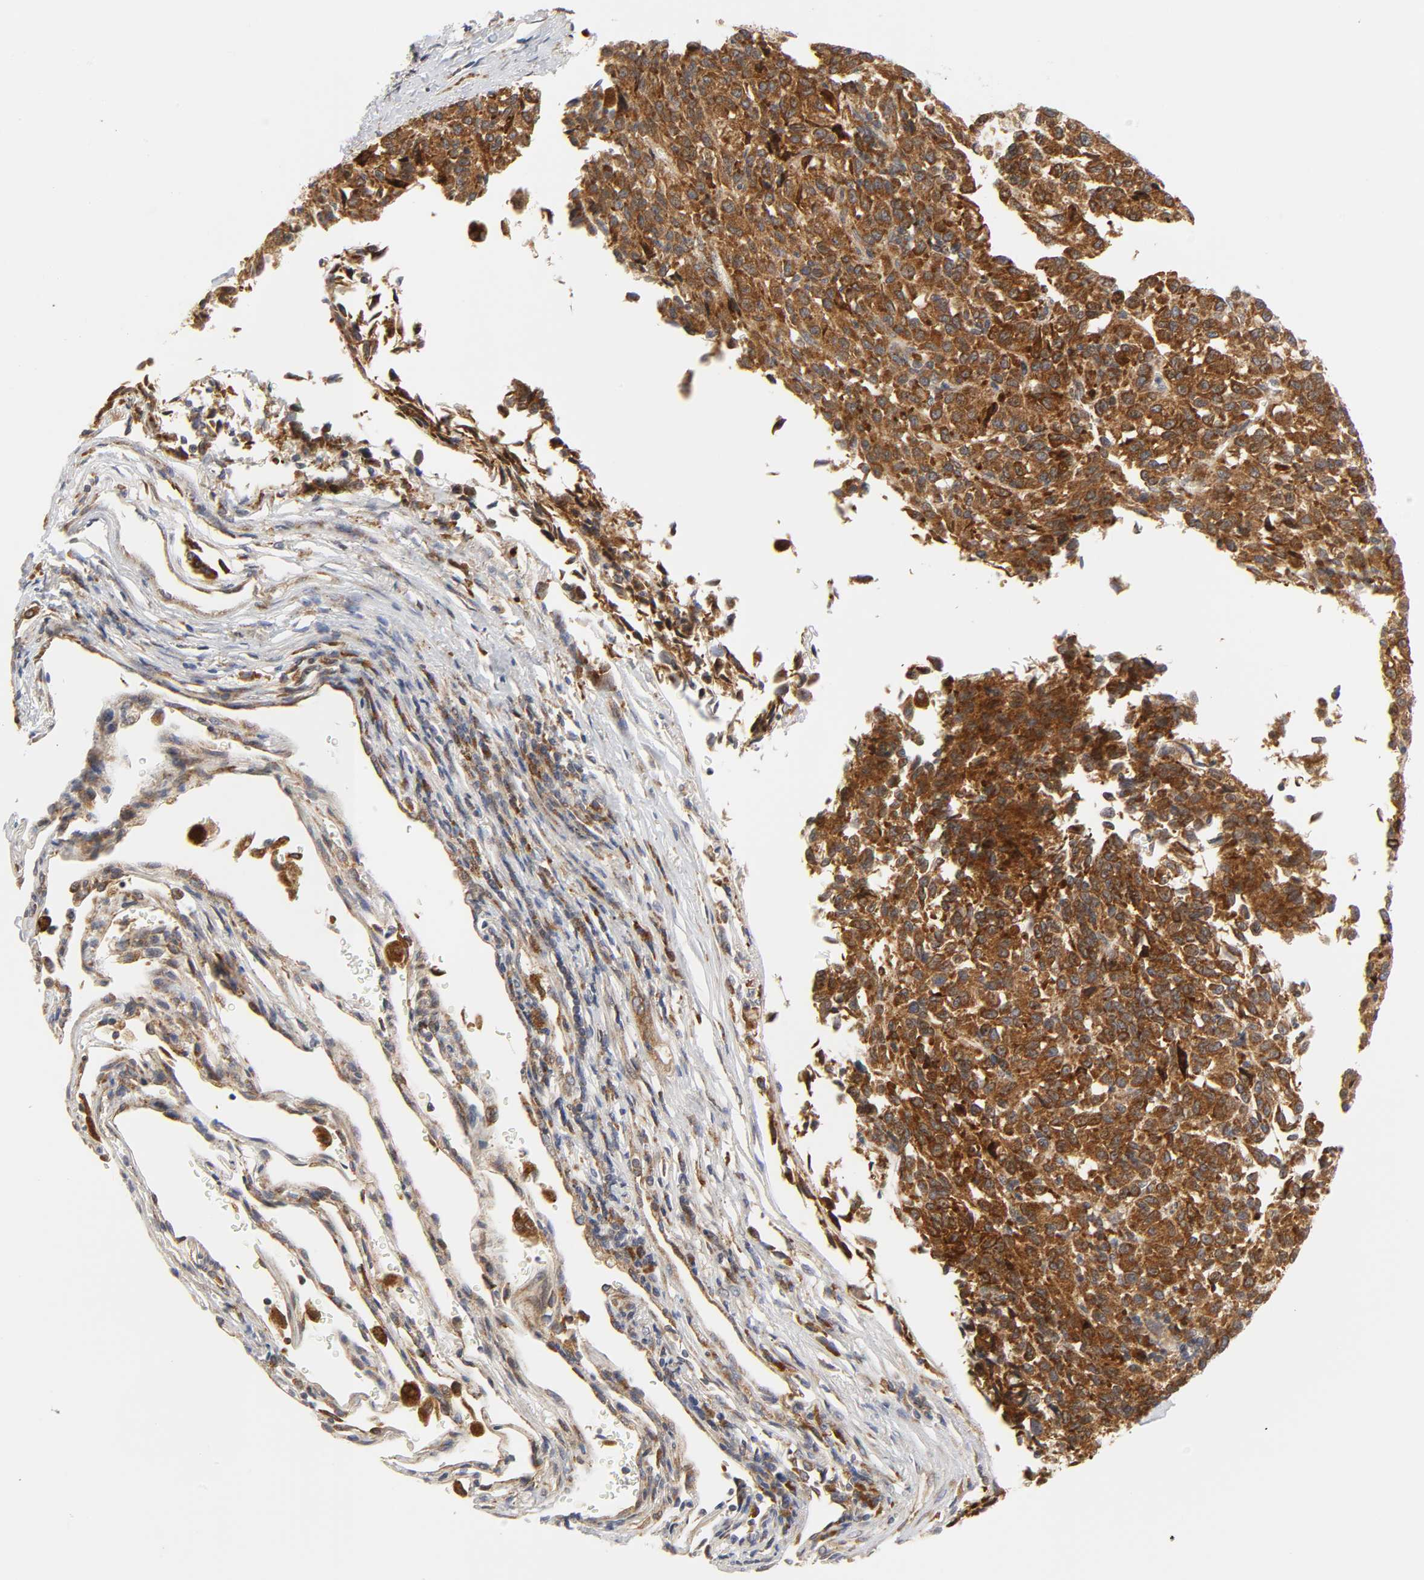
{"staining": {"intensity": "strong", "quantity": ">75%", "location": "cytoplasmic/membranous"}, "tissue": "melanoma", "cell_type": "Tumor cells", "image_type": "cancer", "snomed": [{"axis": "morphology", "description": "Malignant melanoma, Metastatic site"}, {"axis": "topography", "description": "Lung"}], "caption": "Melanoma stained for a protein displays strong cytoplasmic/membranous positivity in tumor cells.", "gene": "BAX", "patient": {"sex": "male", "age": 64}}